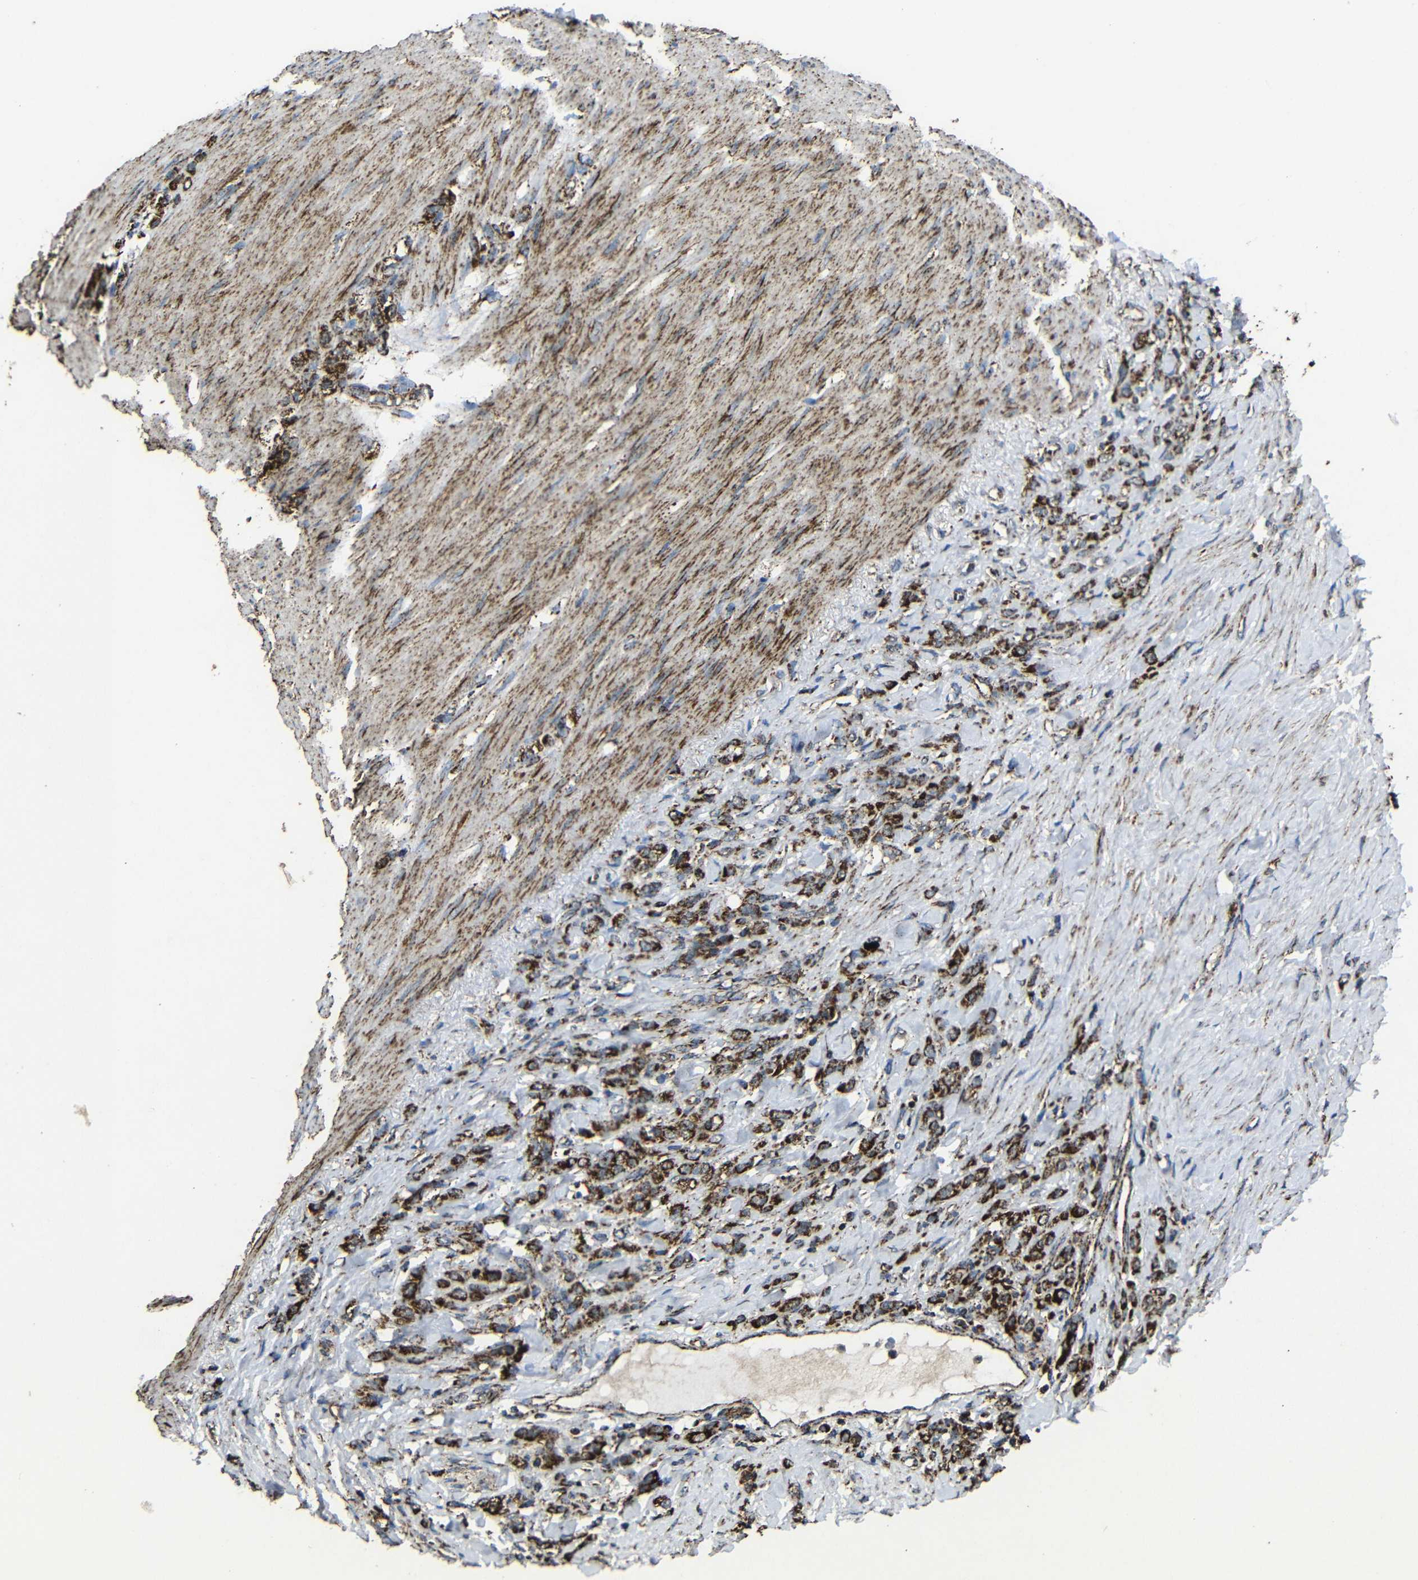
{"staining": {"intensity": "strong", "quantity": ">75%", "location": "cytoplasmic/membranous"}, "tissue": "stomach cancer", "cell_type": "Tumor cells", "image_type": "cancer", "snomed": [{"axis": "morphology", "description": "Adenocarcinoma, NOS"}, {"axis": "topography", "description": "Stomach"}], "caption": "Immunohistochemistry of stomach cancer (adenocarcinoma) displays high levels of strong cytoplasmic/membranous expression in about >75% of tumor cells.", "gene": "ATP5F1A", "patient": {"sex": "male", "age": 82}}